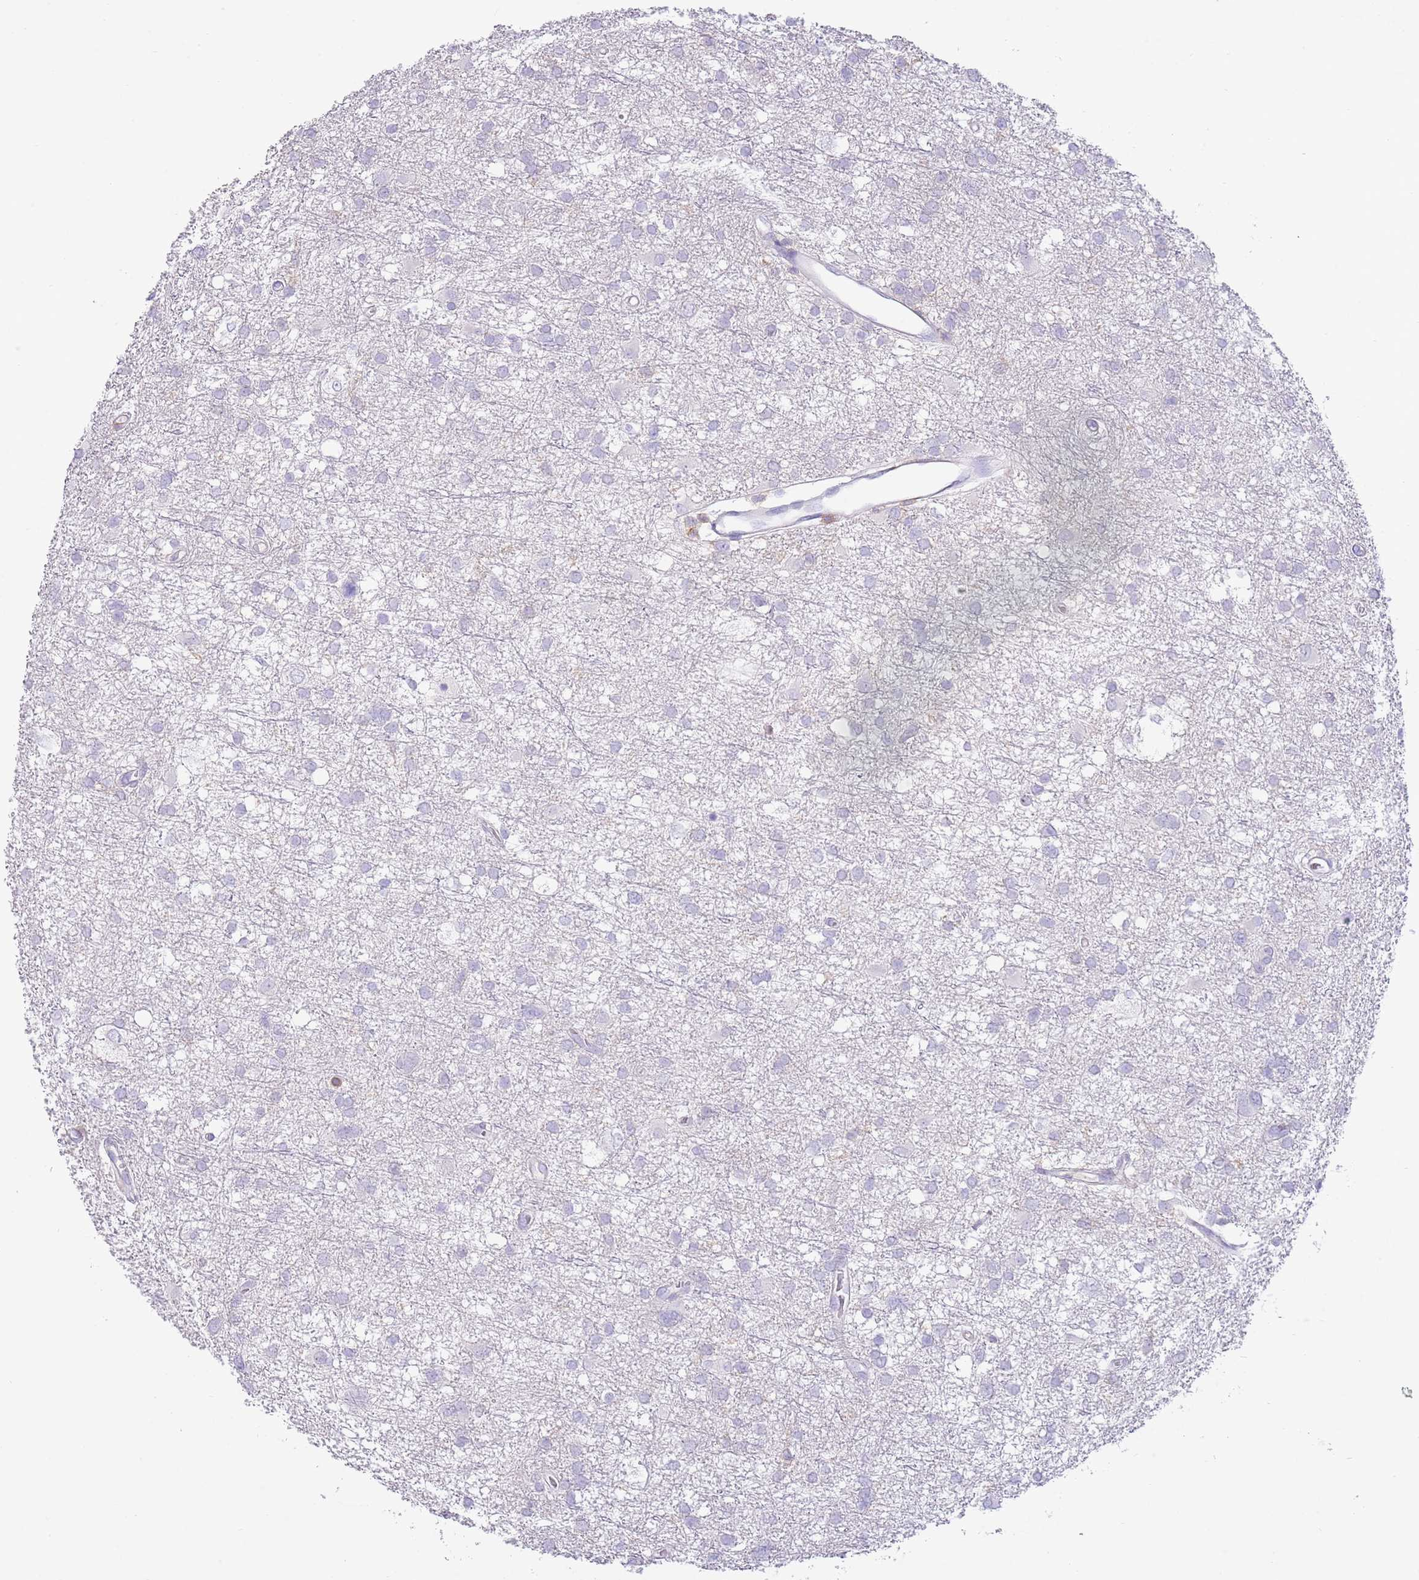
{"staining": {"intensity": "negative", "quantity": "none", "location": "none"}, "tissue": "glioma", "cell_type": "Tumor cells", "image_type": "cancer", "snomed": [{"axis": "morphology", "description": "Glioma, malignant, High grade"}, {"axis": "topography", "description": "Brain"}], "caption": "Tumor cells are negative for brown protein staining in glioma. (Brightfield microscopy of DAB immunohistochemistry (IHC) at high magnification).", "gene": "OR4Q3", "patient": {"sex": "male", "age": 61}}